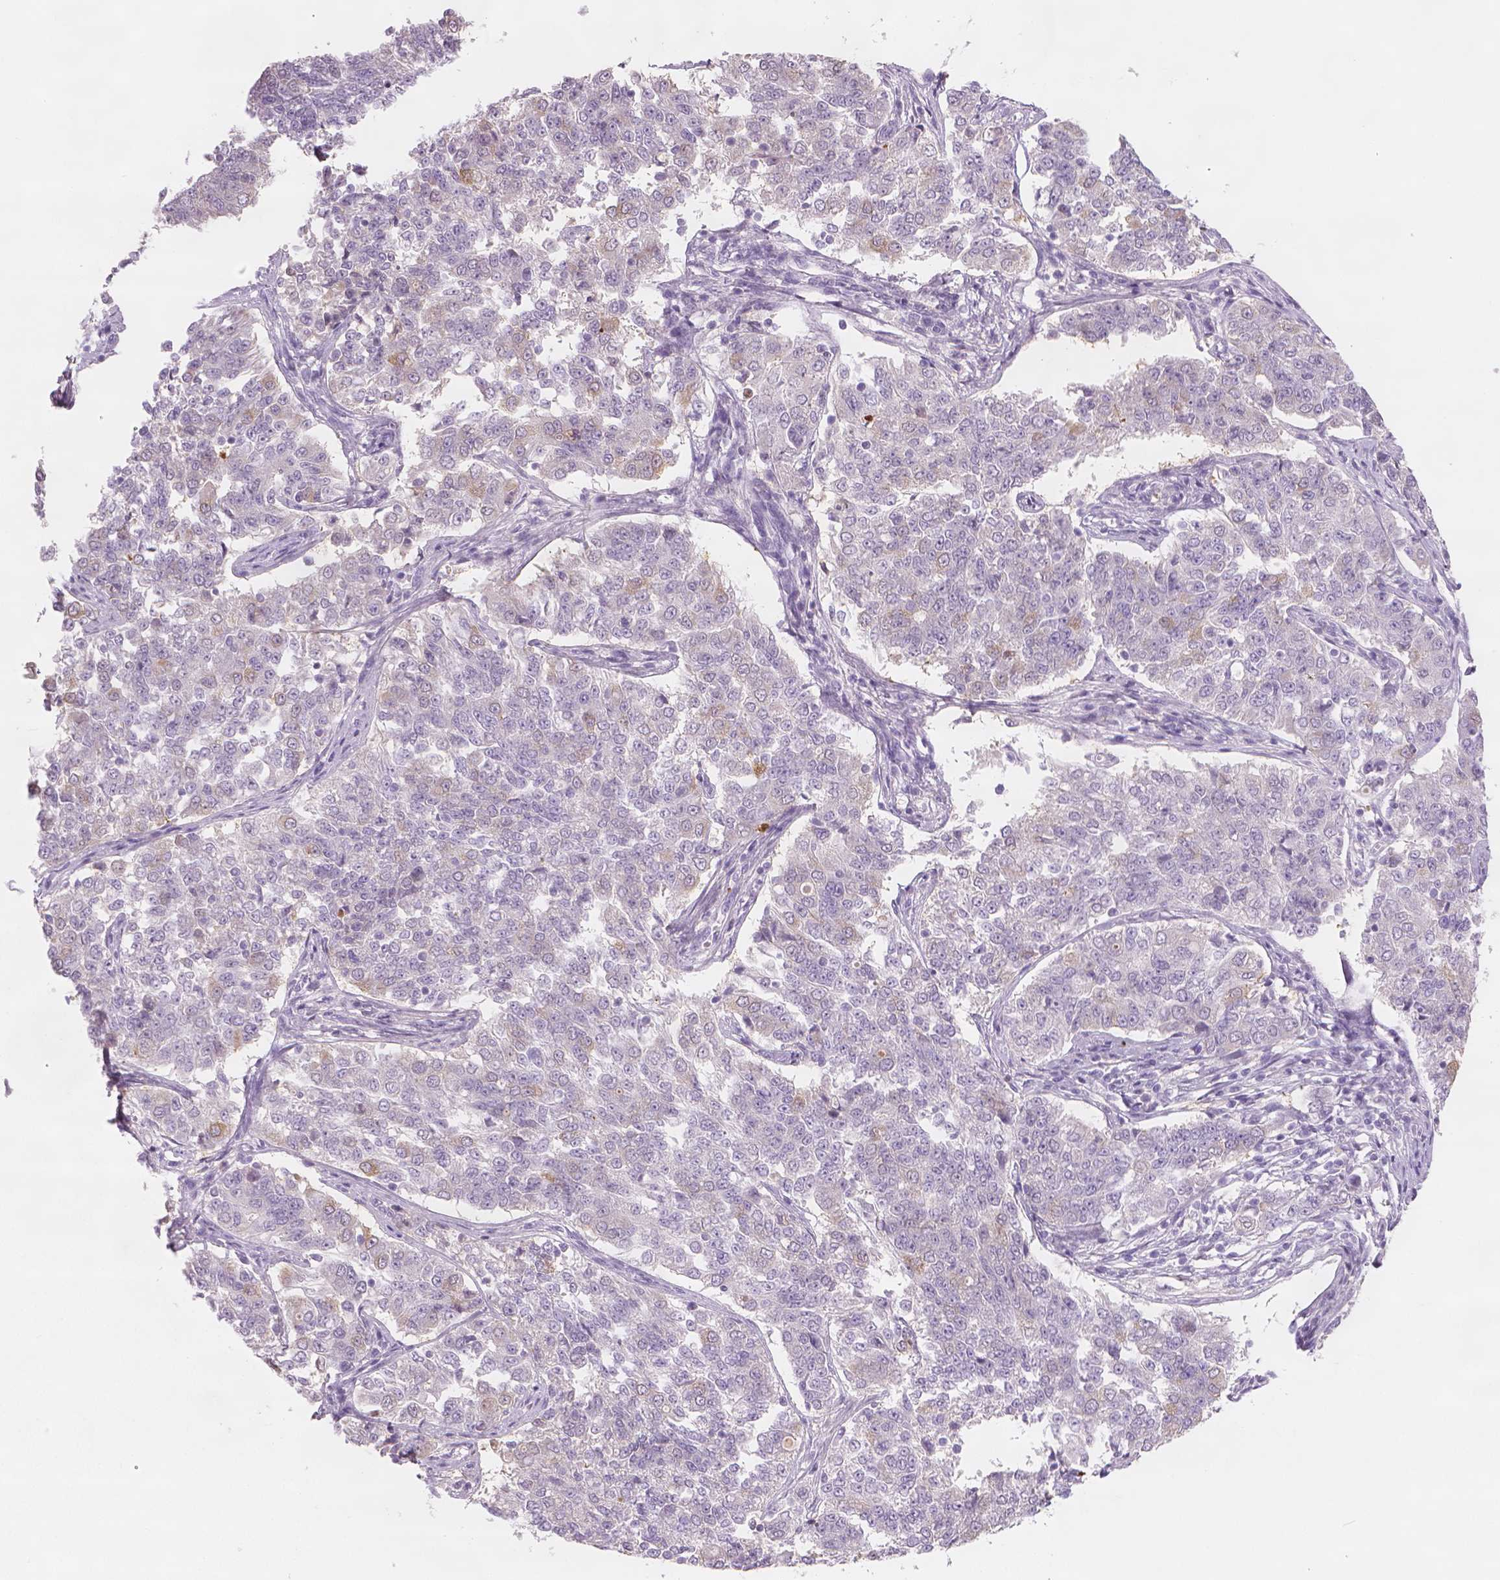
{"staining": {"intensity": "negative", "quantity": "none", "location": "none"}, "tissue": "endometrial cancer", "cell_type": "Tumor cells", "image_type": "cancer", "snomed": [{"axis": "morphology", "description": "Adenocarcinoma, NOS"}, {"axis": "topography", "description": "Endometrium"}], "caption": "Immunohistochemical staining of human endometrial adenocarcinoma demonstrates no significant expression in tumor cells.", "gene": "APOA4", "patient": {"sex": "female", "age": 43}}